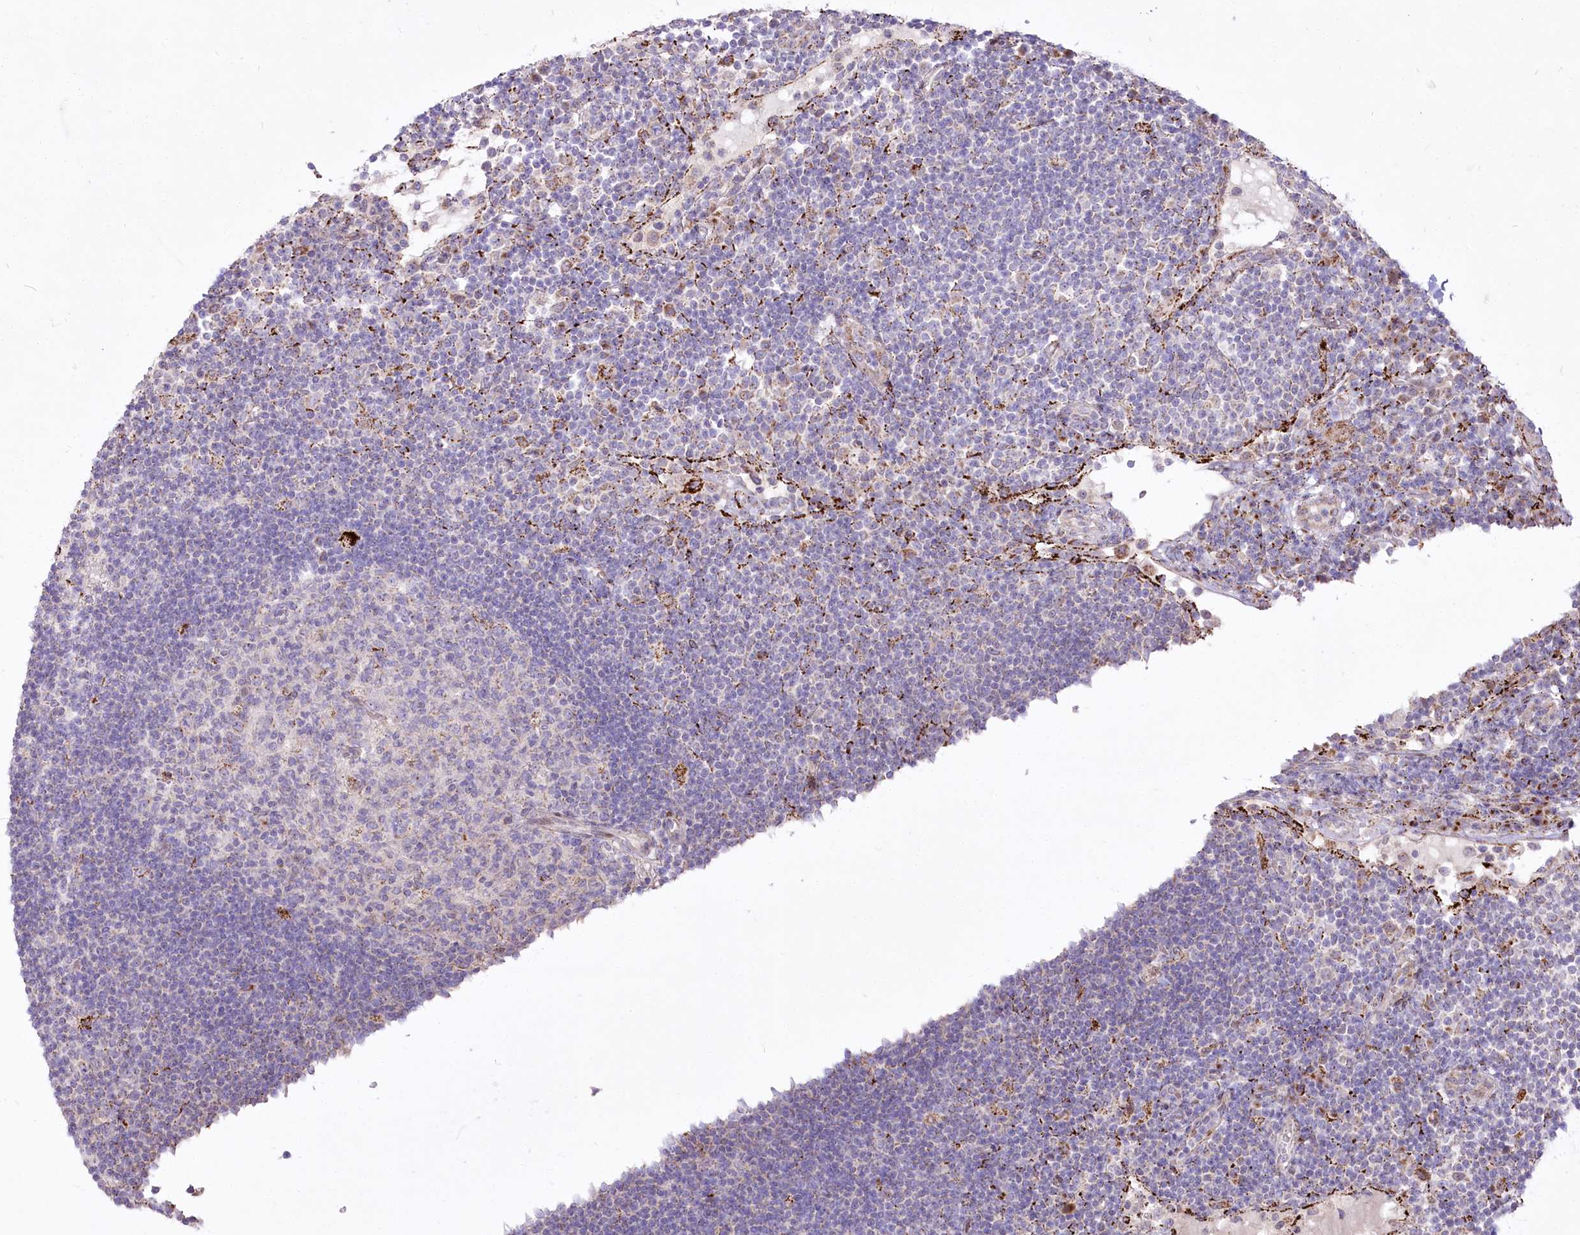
{"staining": {"intensity": "negative", "quantity": "none", "location": "none"}, "tissue": "lymph node", "cell_type": "Germinal center cells", "image_type": "normal", "snomed": [{"axis": "morphology", "description": "Normal tissue, NOS"}, {"axis": "topography", "description": "Lymph node"}], "caption": "This image is of normal lymph node stained with IHC to label a protein in brown with the nuclei are counter-stained blue. There is no positivity in germinal center cells.", "gene": "CEP164", "patient": {"sex": "female", "age": 53}}